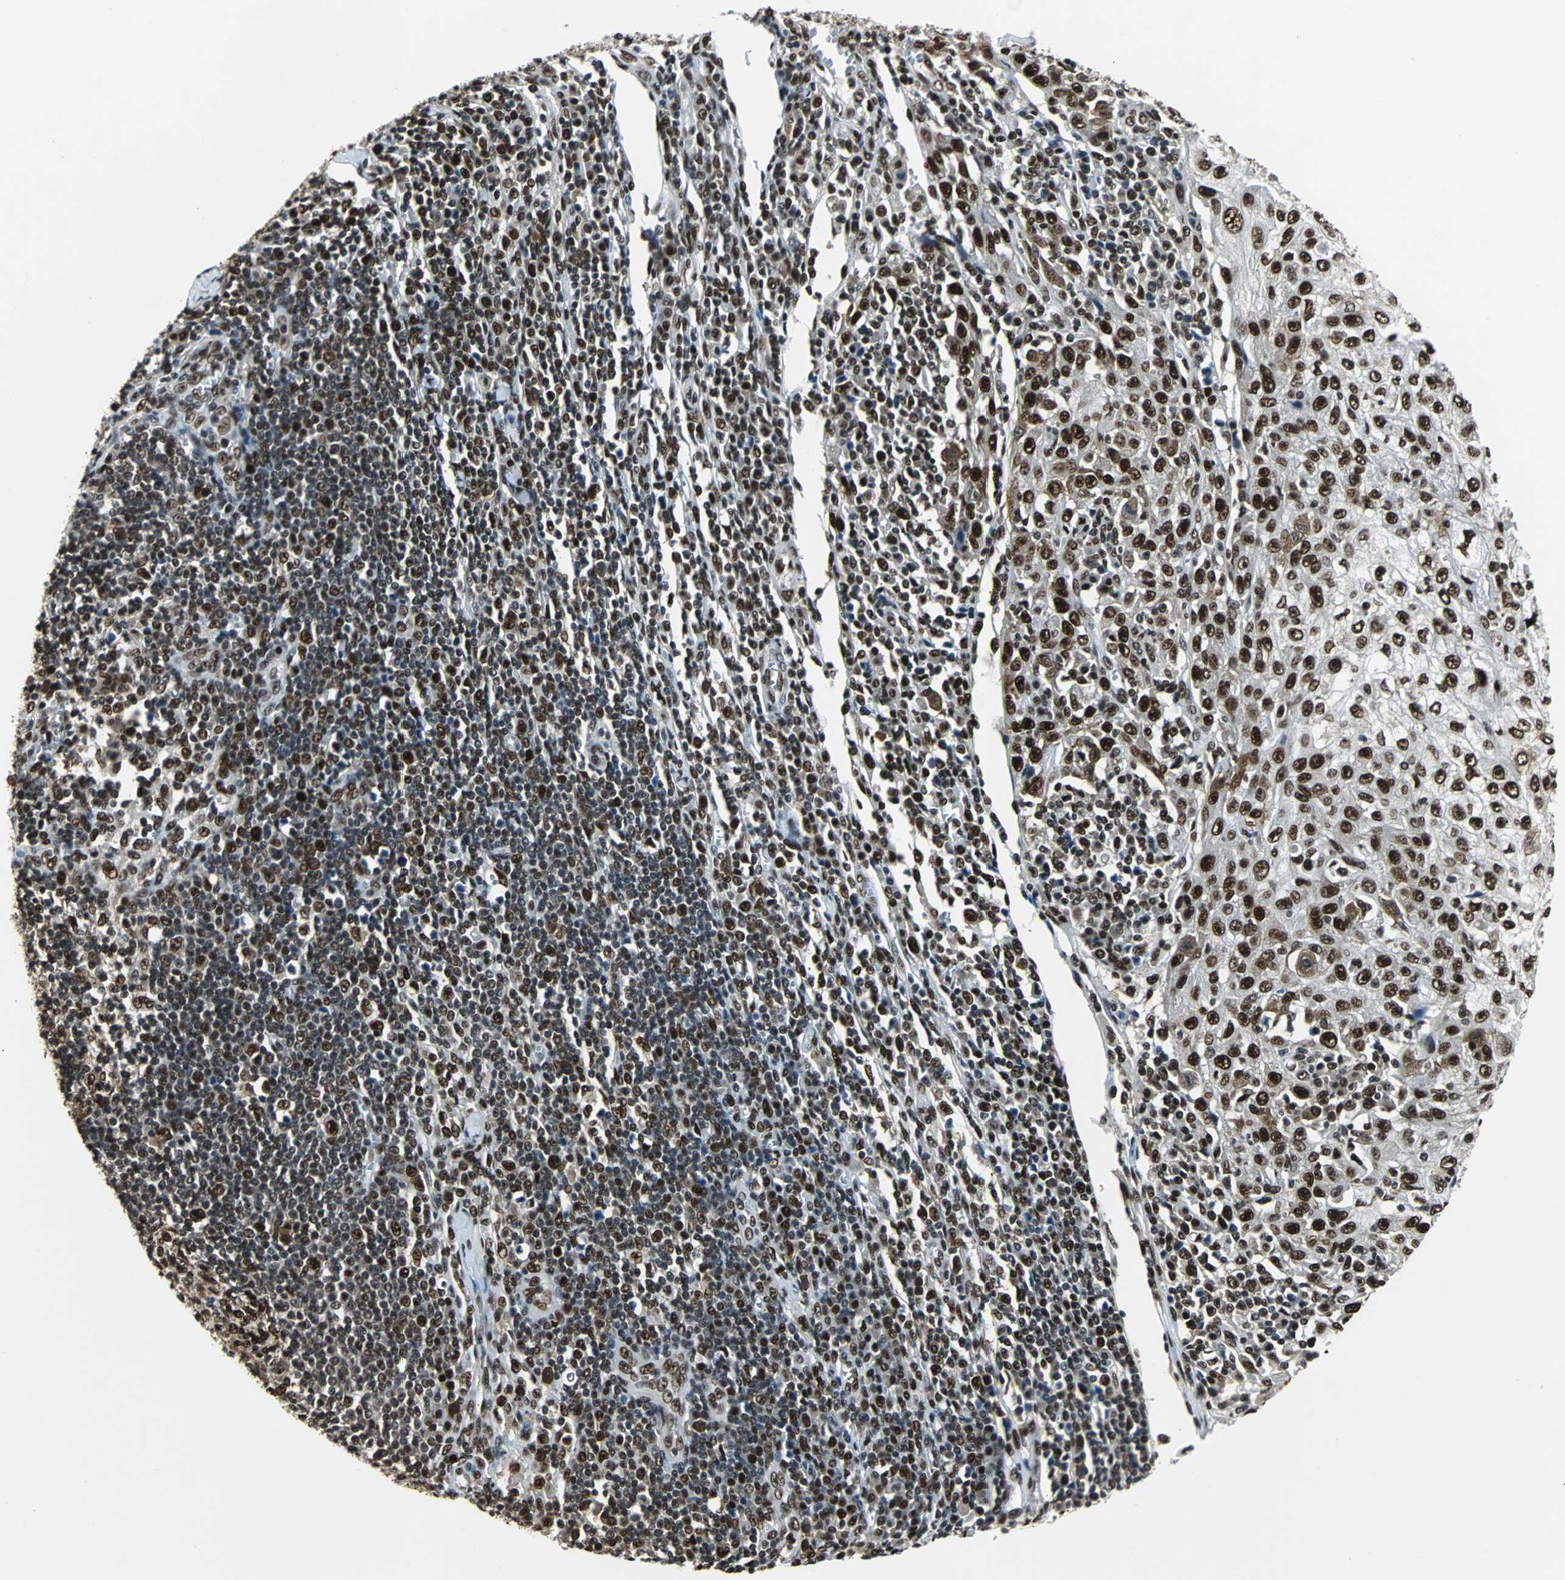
{"staining": {"intensity": "strong", "quantity": ">75%", "location": "nuclear"}, "tissue": "skin cancer", "cell_type": "Tumor cells", "image_type": "cancer", "snomed": [{"axis": "morphology", "description": "Squamous cell carcinoma, NOS"}, {"axis": "topography", "description": "Skin"}], "caption": "Immunohistochemistry (IHC) histopathology image of human skin cancer (squamous cell carcinoma) stained for a protein (brown), which demonstrates high levels of strong nuclear staining in about >75% of tumor cells.", "gene": "XRCC4", "patient": {"sex": "male", "age": 75}}